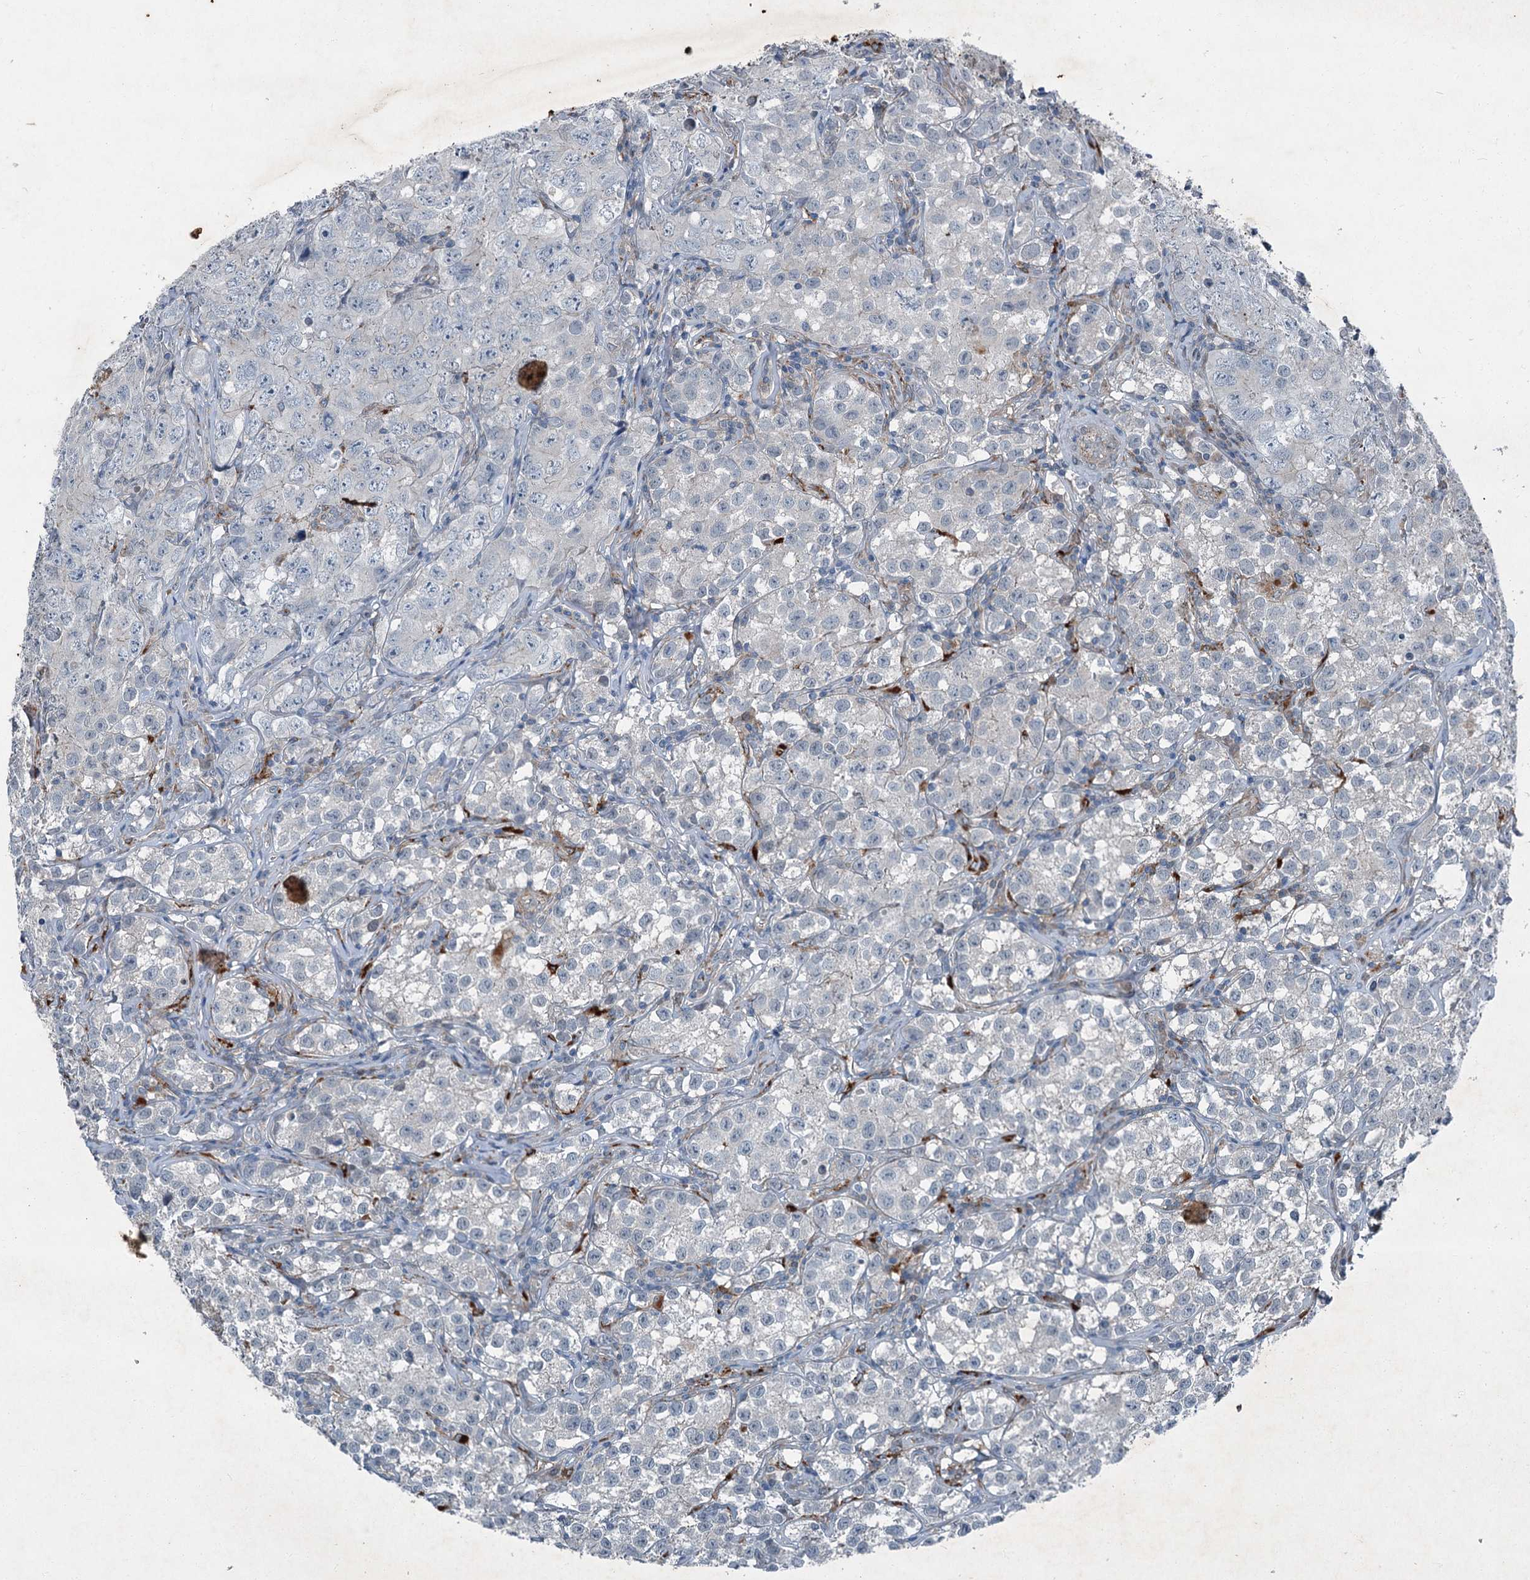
{"staining": {"intensity": "negative", "quantity": "none", "location": "none"}, "tissue": "testis cancer", "cell_type": "Tumor cells", "image_type": "cancer", "snomed": [{"axis": "morphology", "description": "Seminoma, NOS"}, {"axis": "morphology", "description": "Carcinoma, Embryonal, NOS"}, {"axis": "topography", "description": "Testis"}], "caption": "Immunohistochemistry (IHC) of testis seminoma shows no staining in tumor cells. (Brightfield microscopy of DAB (3,3'-diaminobenzidine) IHC at high magnification).", "gene": "AXL", "patient": {"sex": "male", "age": 43}}